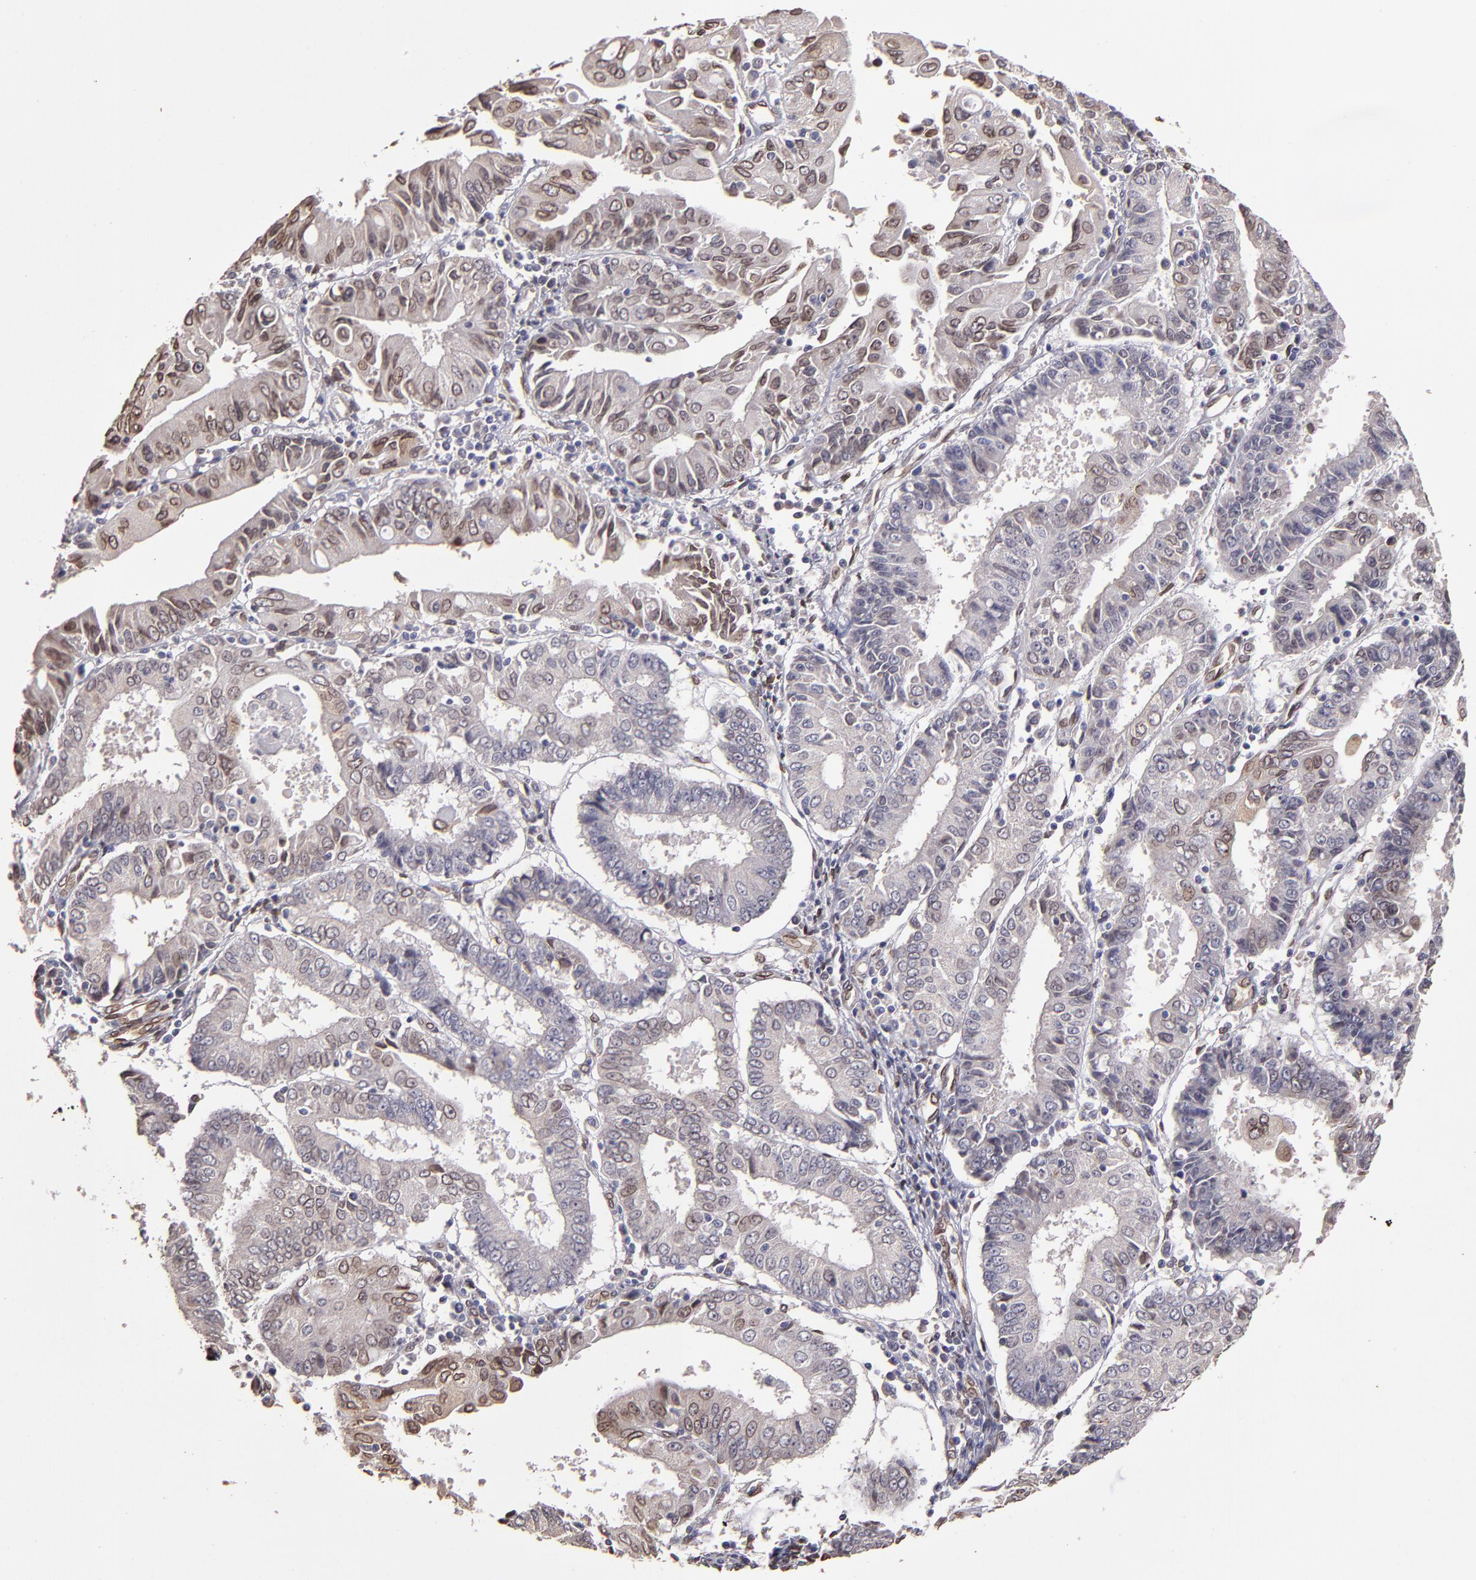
{"staining": {"intensity": "moderate", "quantity": "<25%", "location": "cytoplasmic/membranous,nuclear"}, "tissue": "endometrial cancer", "cell_type": "Tumor cells", "image_type": "cancer", "snomed": [{"axis": "morphology", "description": "Adenocarcinoma, NOS"}, {"axis": "topography", "description": "Endometrium"}], "caption": "Endometrial cancer was stained to show a protein in brown. There is low levels of moderate cytoplasmic/membranous and nuclear staining in about <25% of tumor cells. (DAB = brown stain, brightfield microscopy at high magnification).", "gene": "PUM3", "patient": {"sex": "female", "age": 75}}